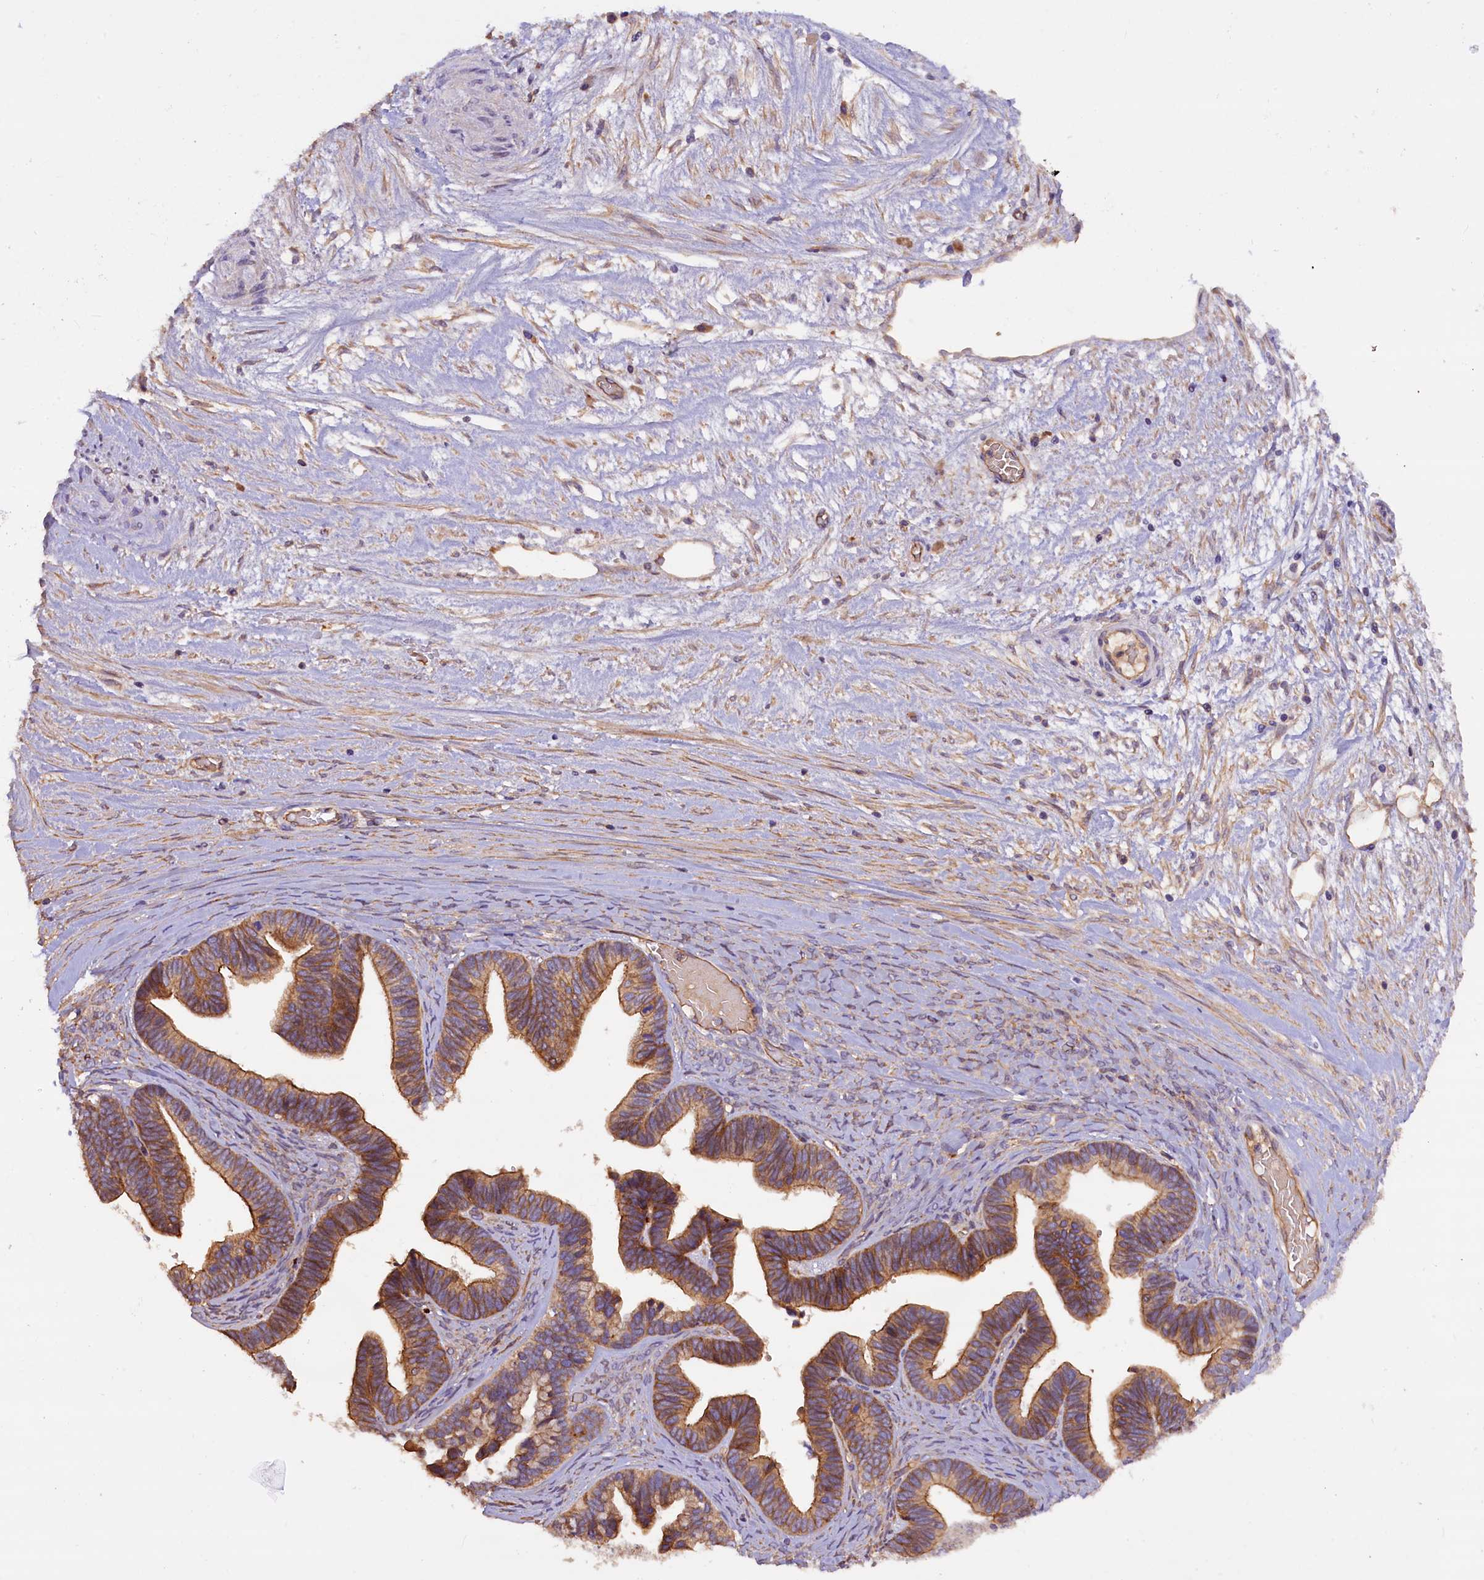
{"staining": {"intensity": "moderate", "quantity": ">75%", "location": "cytoplasmic/membranous"}, "tissue": "ovarian cancer", "cell_type": "Tumor cells", "image_type": "cancer", "snomed": [{"axis": "morphology", "description": "Cystadenocarcinoma, serous, NOS"}, {"axis": "topography", "description": "Ovary"}], "caption": "Human ovarian cancer (serous cystadenocarcinoma) stained with a brown dye exhibits moderate cytoplasmic/membranous positive positivity in approximately >75% of tumor cells.", "gene": "ERMARD", "patient": {"sex": "female", "age": 56}}